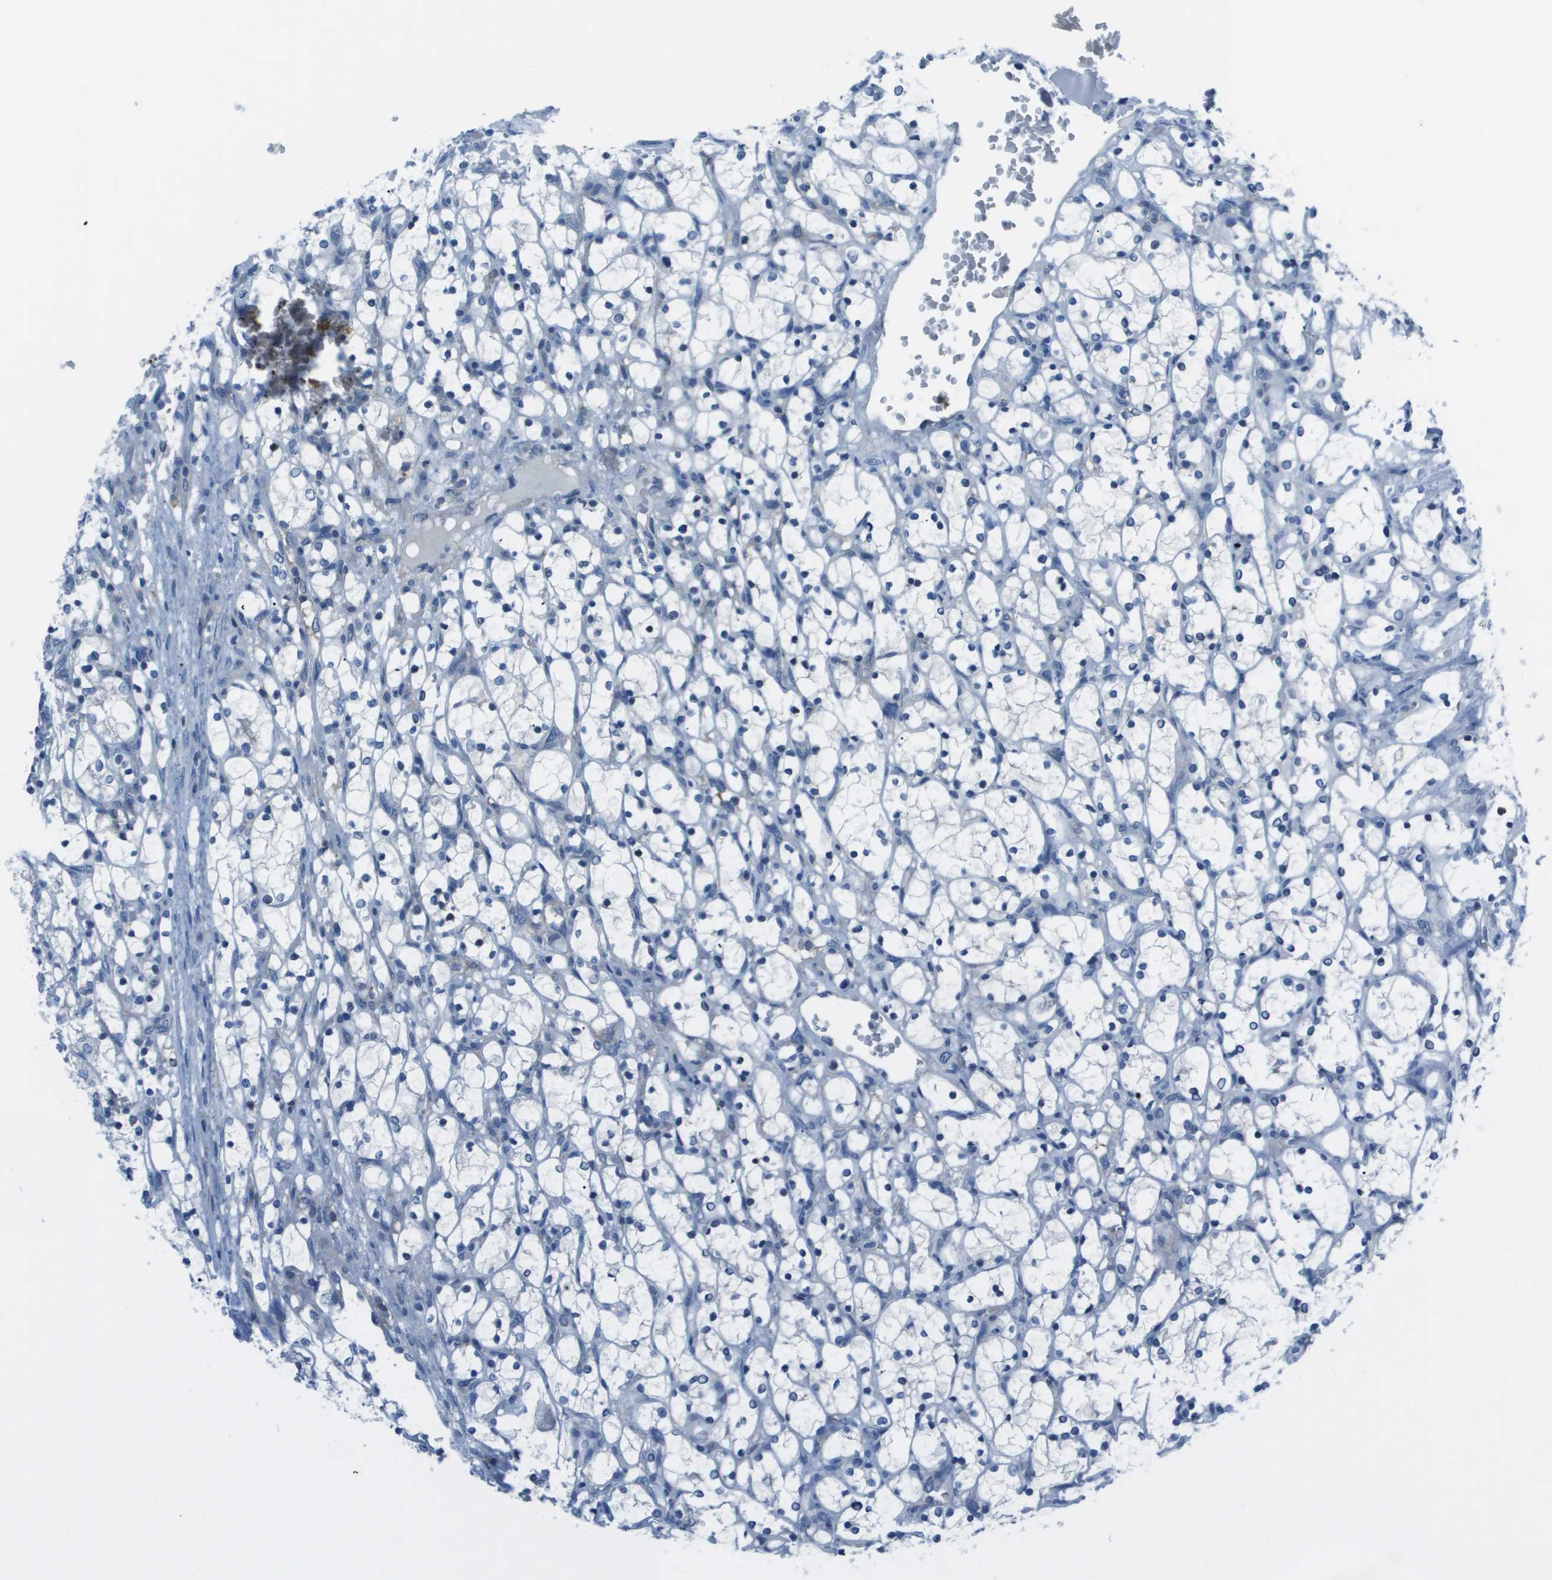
{"staining": {"intensity": "negative", "quantity": "none", "location": "none"}, "tissue": "renal cancer", "cell_type": "Tumor cells", "image_type": "cancer", "snomed": [{"axis": "morphology", "description": "Adenocarcinoma, NOS"}, {"axis": "topography", "description": "Kidney"}], "caption": "An image of renal adenocarcinoma stained for a protein demonstrates no brown staining in tumor cells.", "gene": "STIP1", "patient": {"sex": "female", "age": 69}}